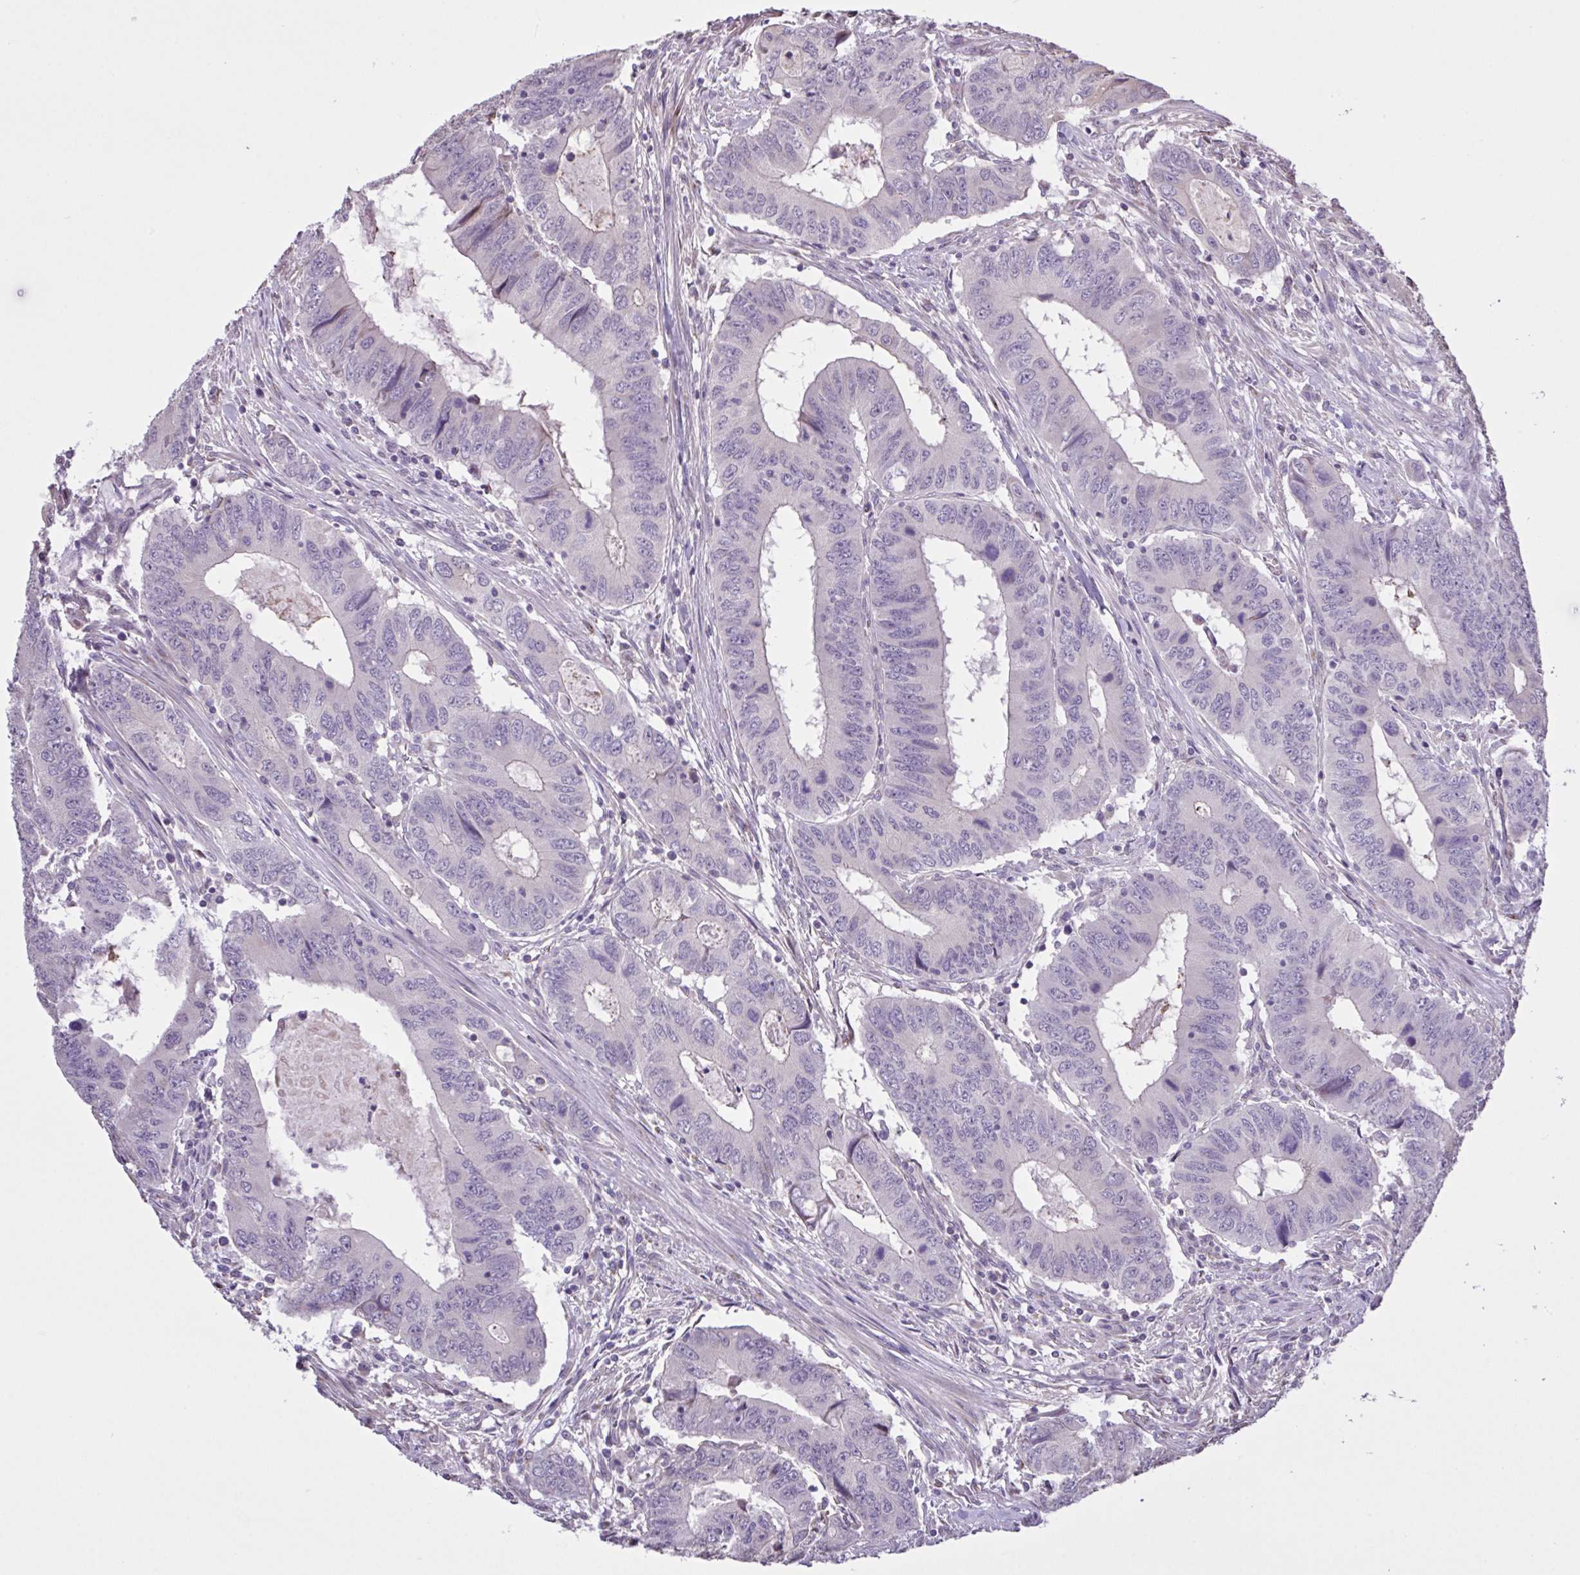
{"staining": {"intensity": "negative", "quantity": "none", "location": "none"}, "tissue": "colorectal cancer", "cell_type": "Tumor cells", "image_type": "cancer", "snomed": [{"axis": "morphology", "description": "Adenocarcinoma, NOS"}, {"axis": "topography", "description": "Colon"}], "caption": "Colorectal cancer (adenocarcinoma) stained for a protein using immunohistochemistry (IHC) demonstrates no staining tumor cells.", "gene": "MRGPRX2", "patient": {"sex": "male", "age": 53}}